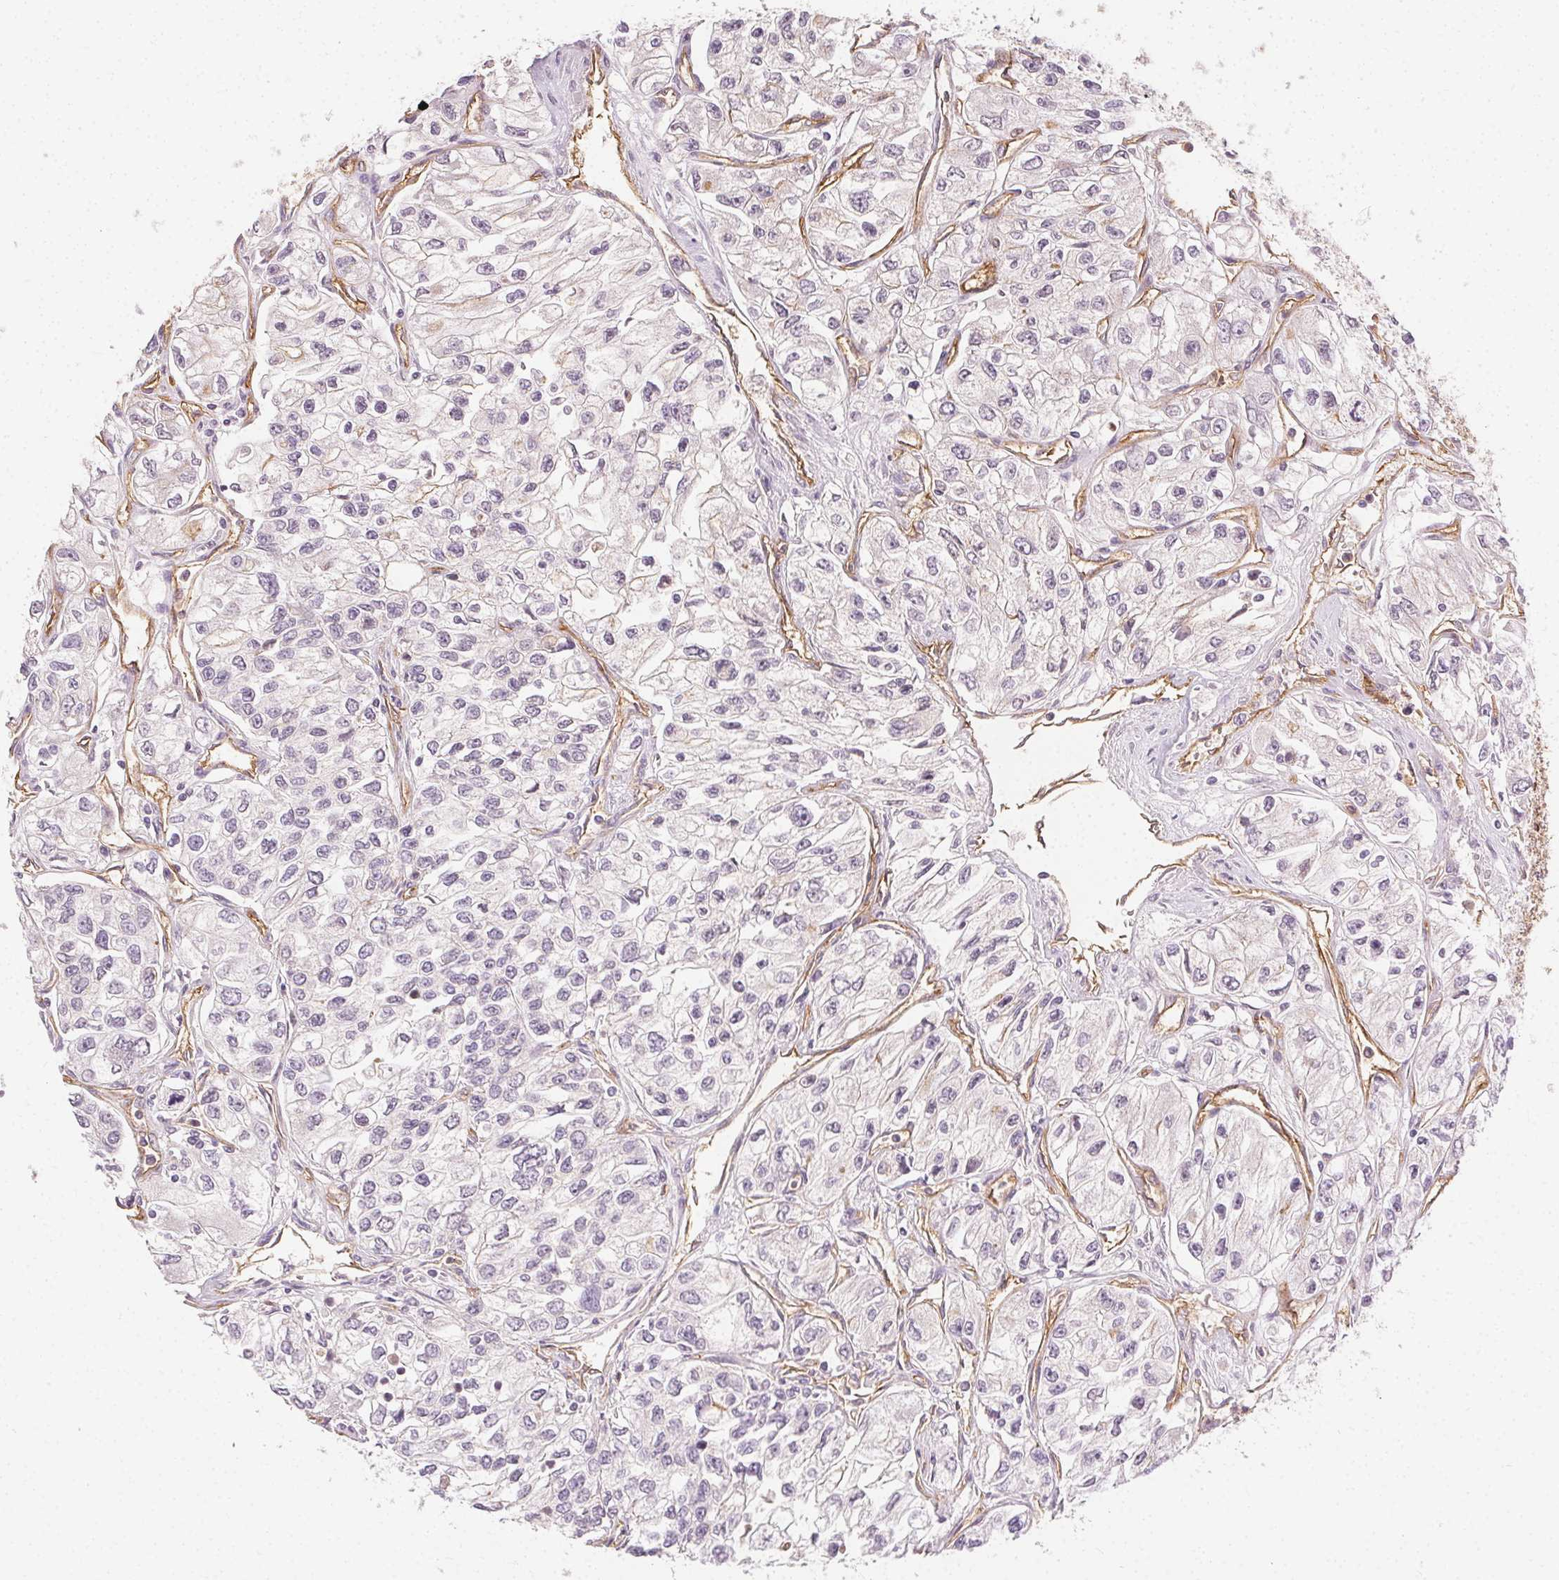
{"staining": {"intensity": "negative", "quantity": "none", "location": "none"}, "tissue": "renal cancer", "cell_type": "Tumor cells", "image_type": "cancer", "snomed": [{"axis": "morphology", "description": "Adenocarcinoma, NOS"}, {"axis": "topography", "description": "Kidney"}], "caption": "The micrograph shows no staining of tumor cells in renal cancer (adenocarcinoma).", "gene": "PODXL", "patient": {"sex": "female", "age": 59}}